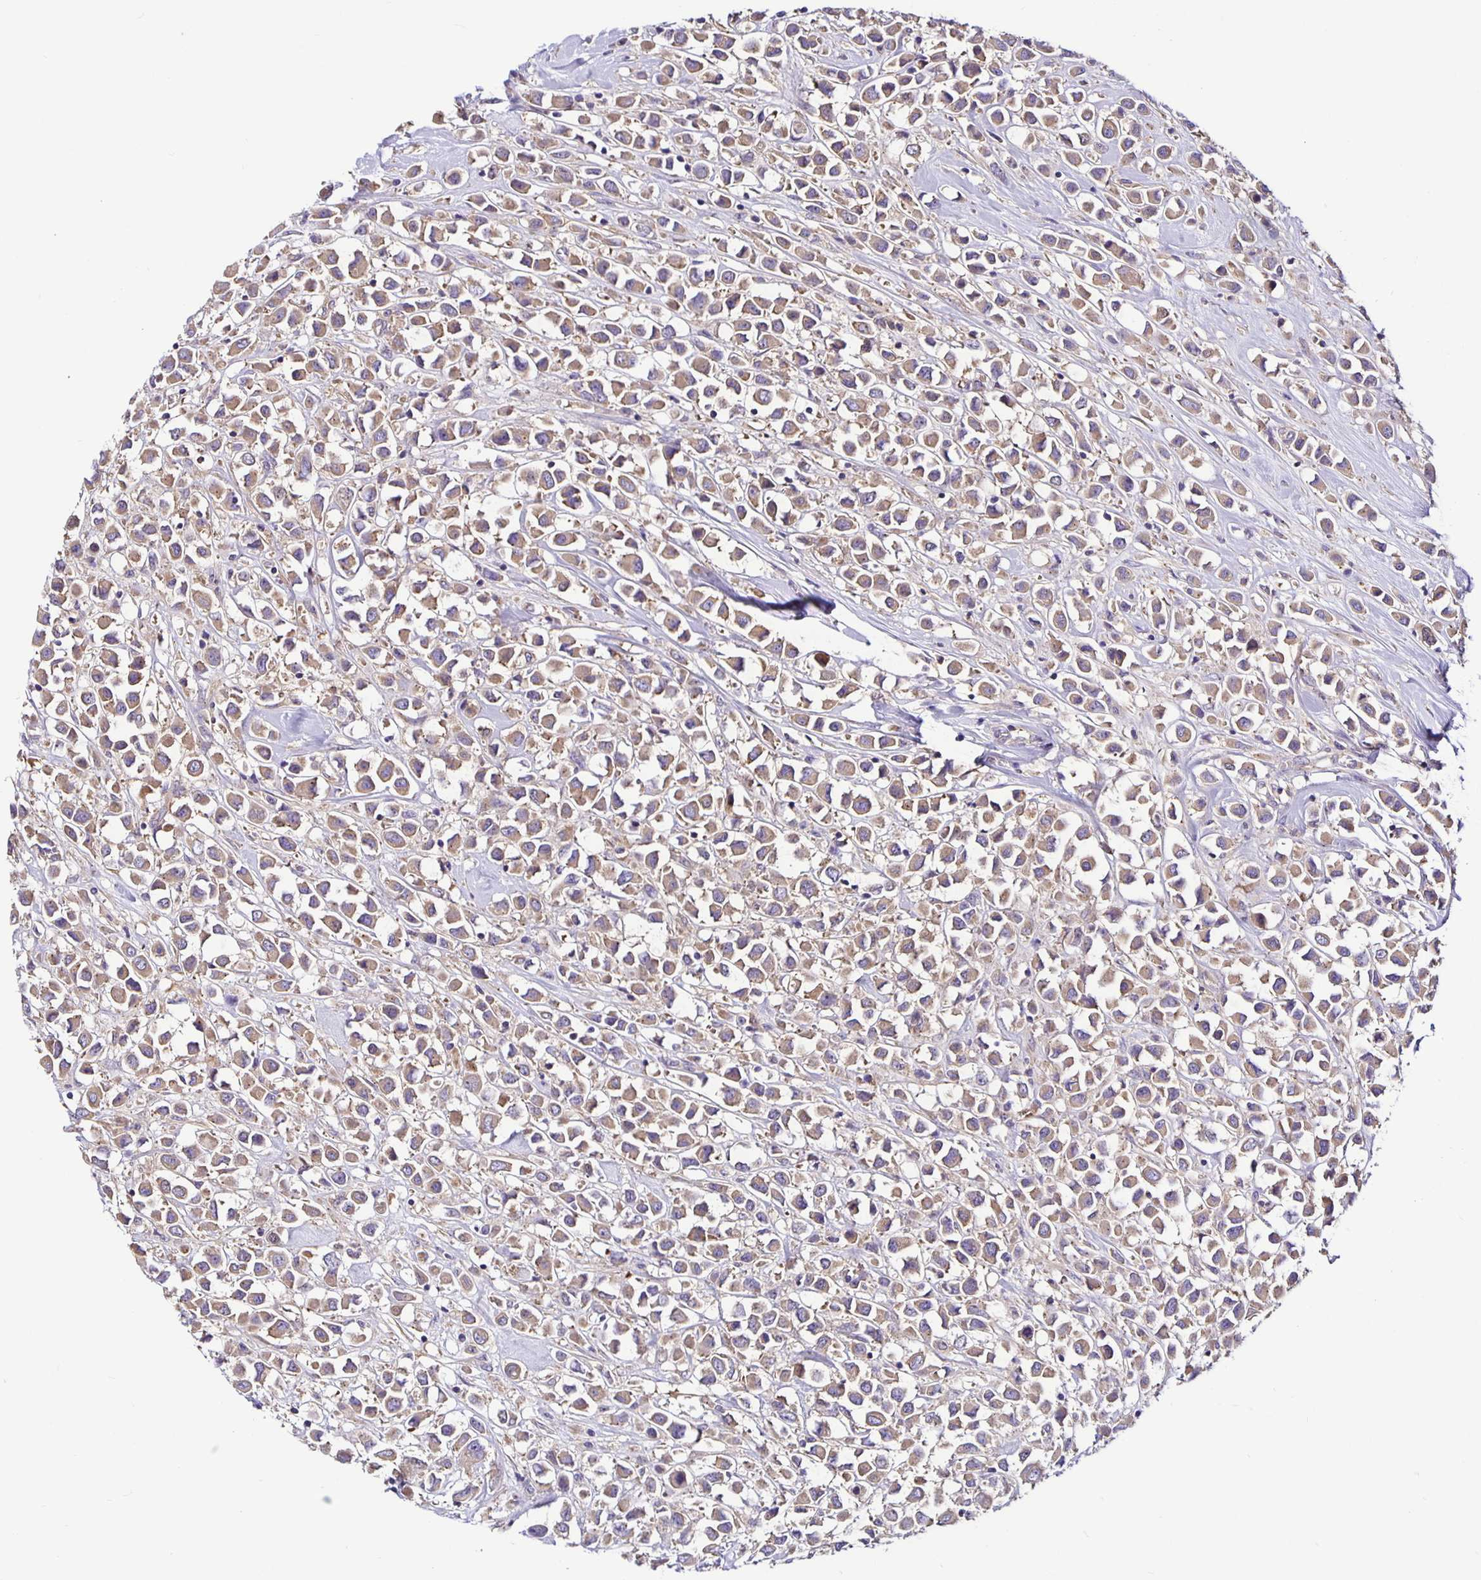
{"staining": {"intensity": "moderate", "quantity": ">75%", "location": "cytoplasmic/membranous"}, "tissue": "breast cancer", "cell_type": "Tumor cells", "image_type": "cancer", "snomed": [{"axis": "morphology", "description": "Duct carcinoma"}, {"axis": "topography", "description": "Breast"}], "caption": "Brown immunohistochemical staining in human breast invasive ductal carcinoma shows moderate cytoplasmic/membranous staining in approximately >75% of tumor cells. Ihc stains the protein of interest in brown and the nuclei are stained blue.", "gene": "SNX5", "patient": {"sex": "female", "age": 61}}